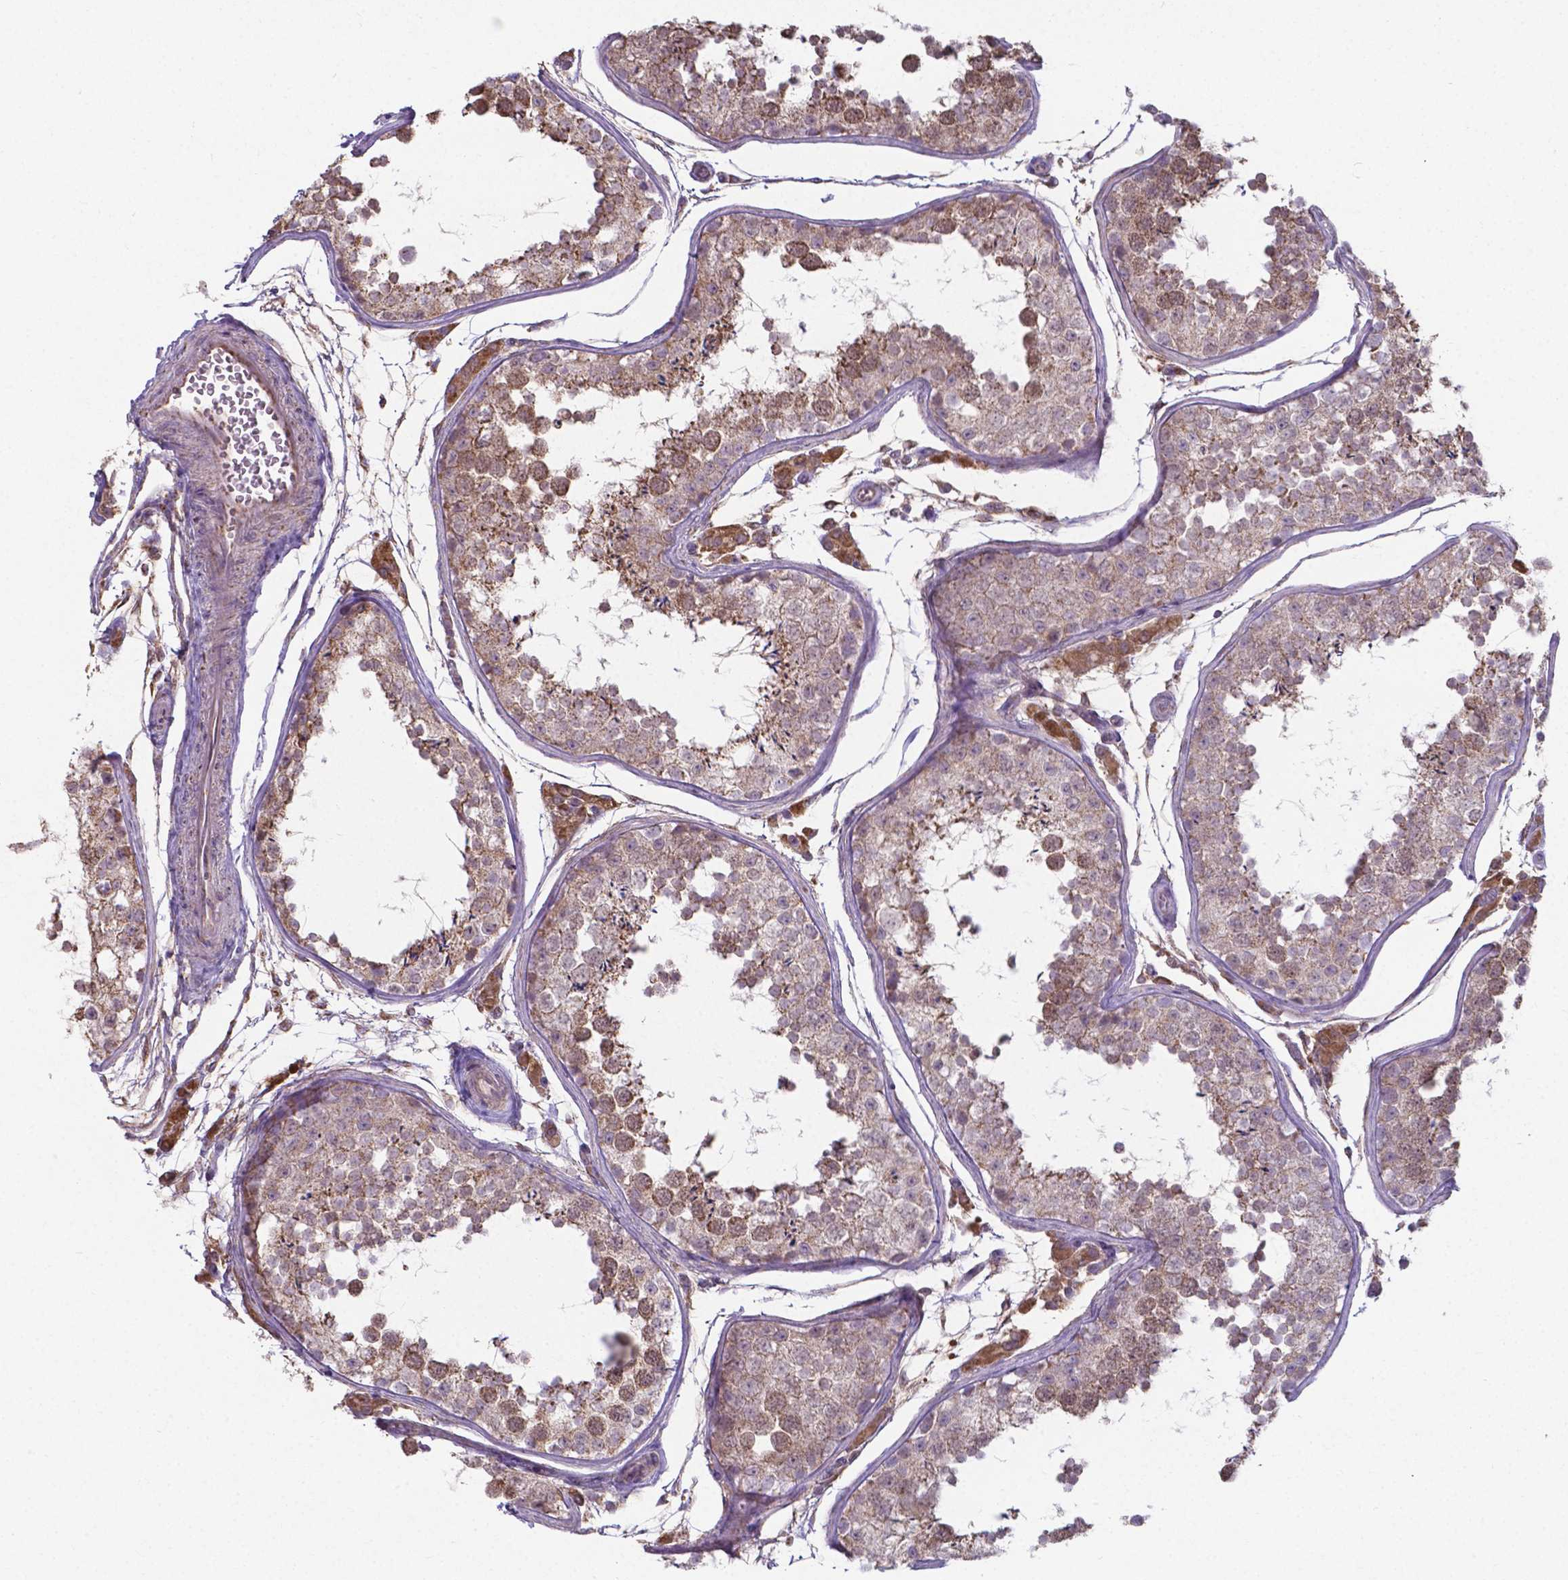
{"staining": {"intensity": "moderate", "quantity": "<25%", "location": "cytoplasmic/membranous"}, "tissue": "testis", "cell_type": "Cells in seminiferous ducts", "image_type": "normal", "snomed": [{"axis": "morphology", "description": "Normal tissue, NOS"}, {"axis": "topography", "description": "Testis"}], "caption": "Testis stained with IHC reveals moderate cytoplasmic/membranous expression in about <25% of cells in seminiferous ducts.", "gene": "FAM114A1", "patient": {"sex": "male", "age": 29}}